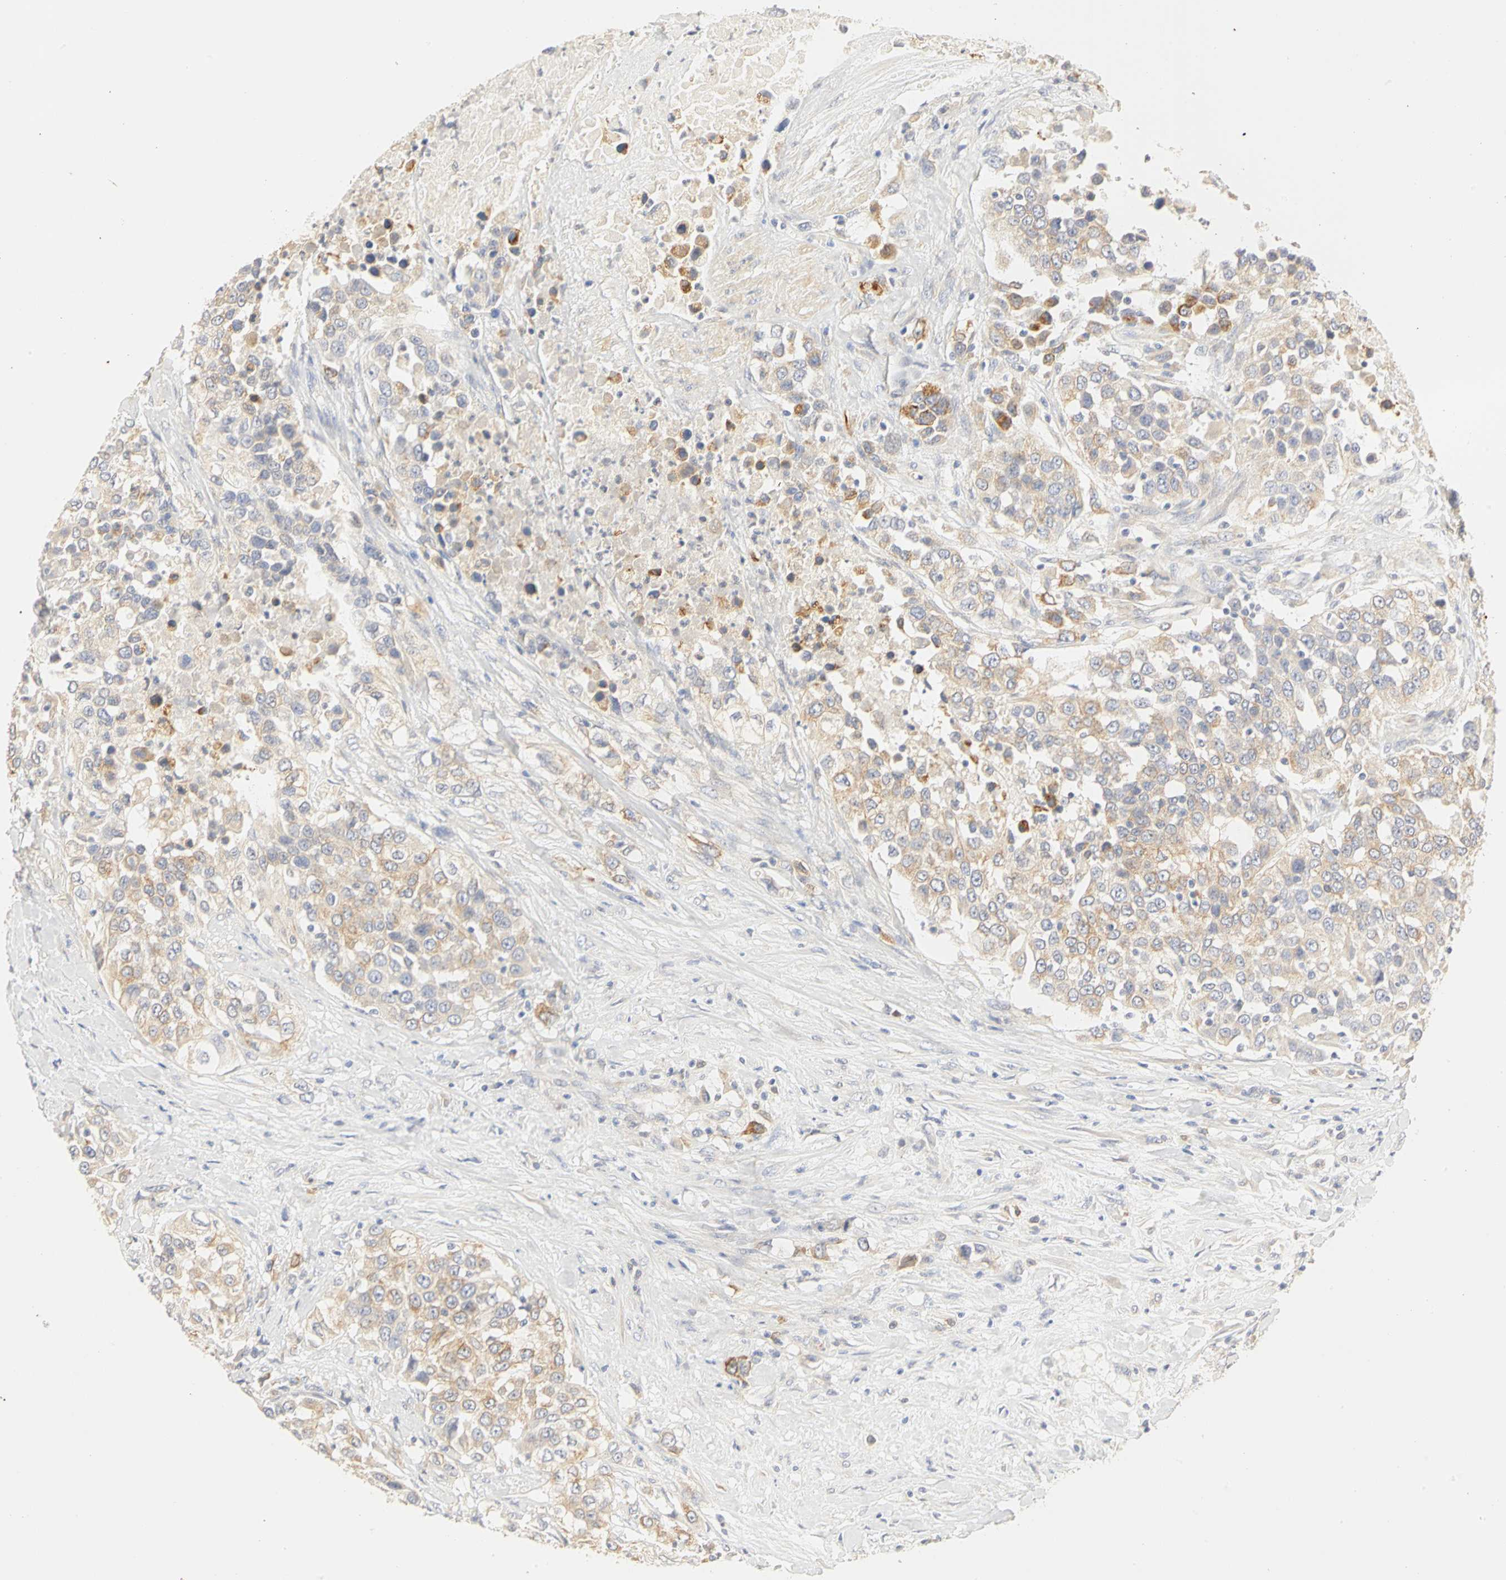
{"staining": {"intensity": "weak", "quantity": ">75%", "location": "cytoplasmic/membranous"}, "tissue": "urothelial cancer", "cell_type": "Tumor cells", "image_type": "cancer", "snomed": [{"axis": "morphology", "description": "Urothelial carcinoma, High grade"}, {"axis": "topography", "description": "Urinary bladder"}], "caption": "Urothelial cancer stained with a protein marker exhibits weak staining in tumor cells.", "gene": "GNRH2", "patient": {"sex": "female", "age": 80}}